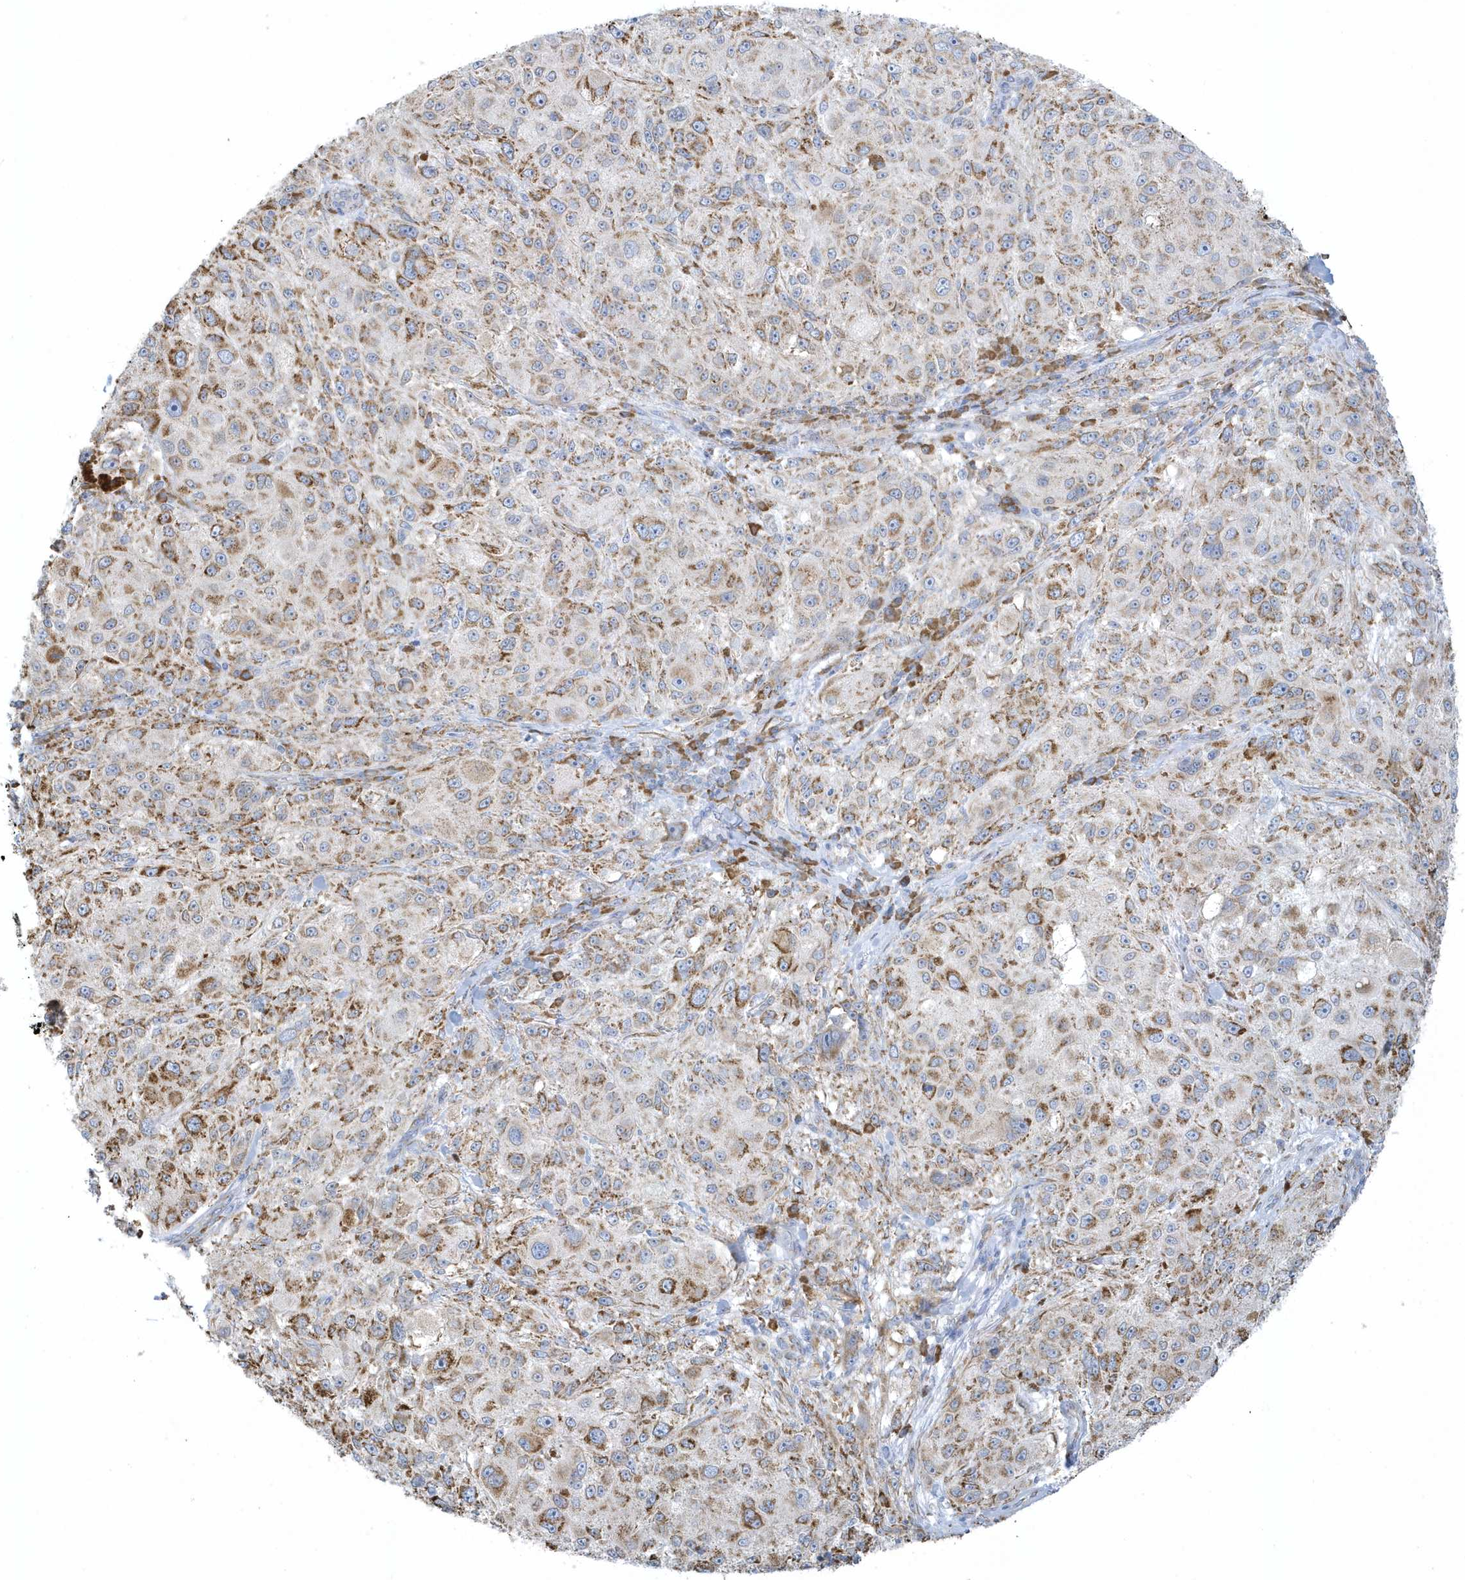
{"staining": {"intensity": "moderate", "quantity": "25%-75%", "location": "cytoplasmic/membranous"}, "tissue": "melanoma", "cell_type": "Tumor cells", "image_type": "cancer", "snomed": [{"axis": "morphology", "description": "Necrosis, NOS"}, {"axis": "morphology", "description": "Malignant melanoma, NOS"}, {"axis": "topography", "description": "Skin"}], "caption": "Protein positivity by IHC exhibits moderate cytoplasmic/membranous expression in about 25%-75% of tumor cells in malignant melanoma.", "gene": "DCAF1", "patient": {"sex": "female", "age": 87}}